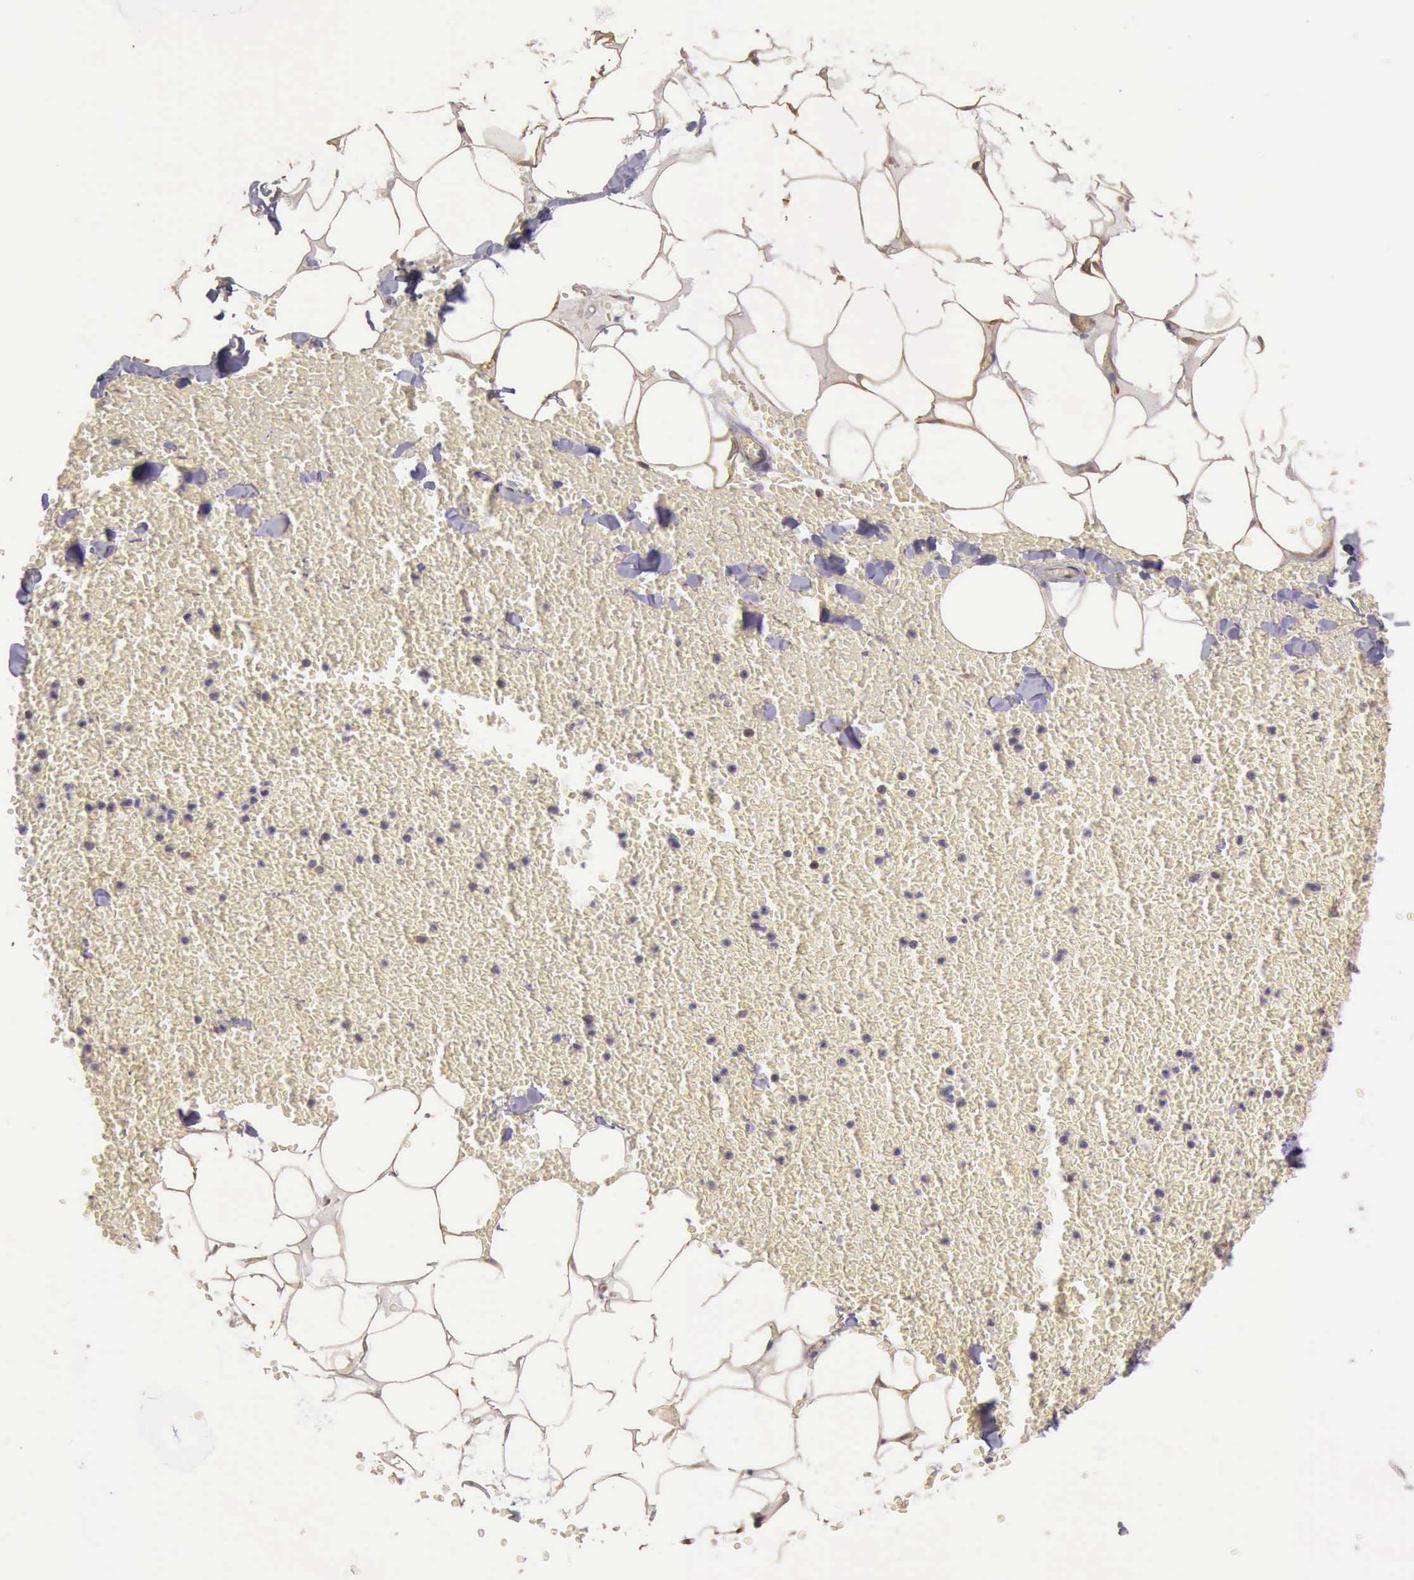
{"staining": {"intensity": "weak", "quantity": ">75%", "location": "cytoplasmic/membranous"}, "tissue": "adipose tissue", "cell_type": "Adipocytes", "image_type": "normal", "snomed": [{"axis": "morphology", "description": "Normal tissue, NOS"}, {"axis": "morphology", "description": "Inflammation, NOS"}, {"axis": "topography", "description": "Lymph node"}, {"axis": "topography", "description": "Peripheral nerve tissue"}], "caption": "A low amount of weak cytoplasmic/membranous expression is identified in approximately >75% of adipocytes in normal adipose tissue. (Stains: DAB in brown, nuclei in blue, Microscopy: brightfield microscopy at high magnification).", "gene": "EIF5", "patient": {"sex": "male", "age": 52}}